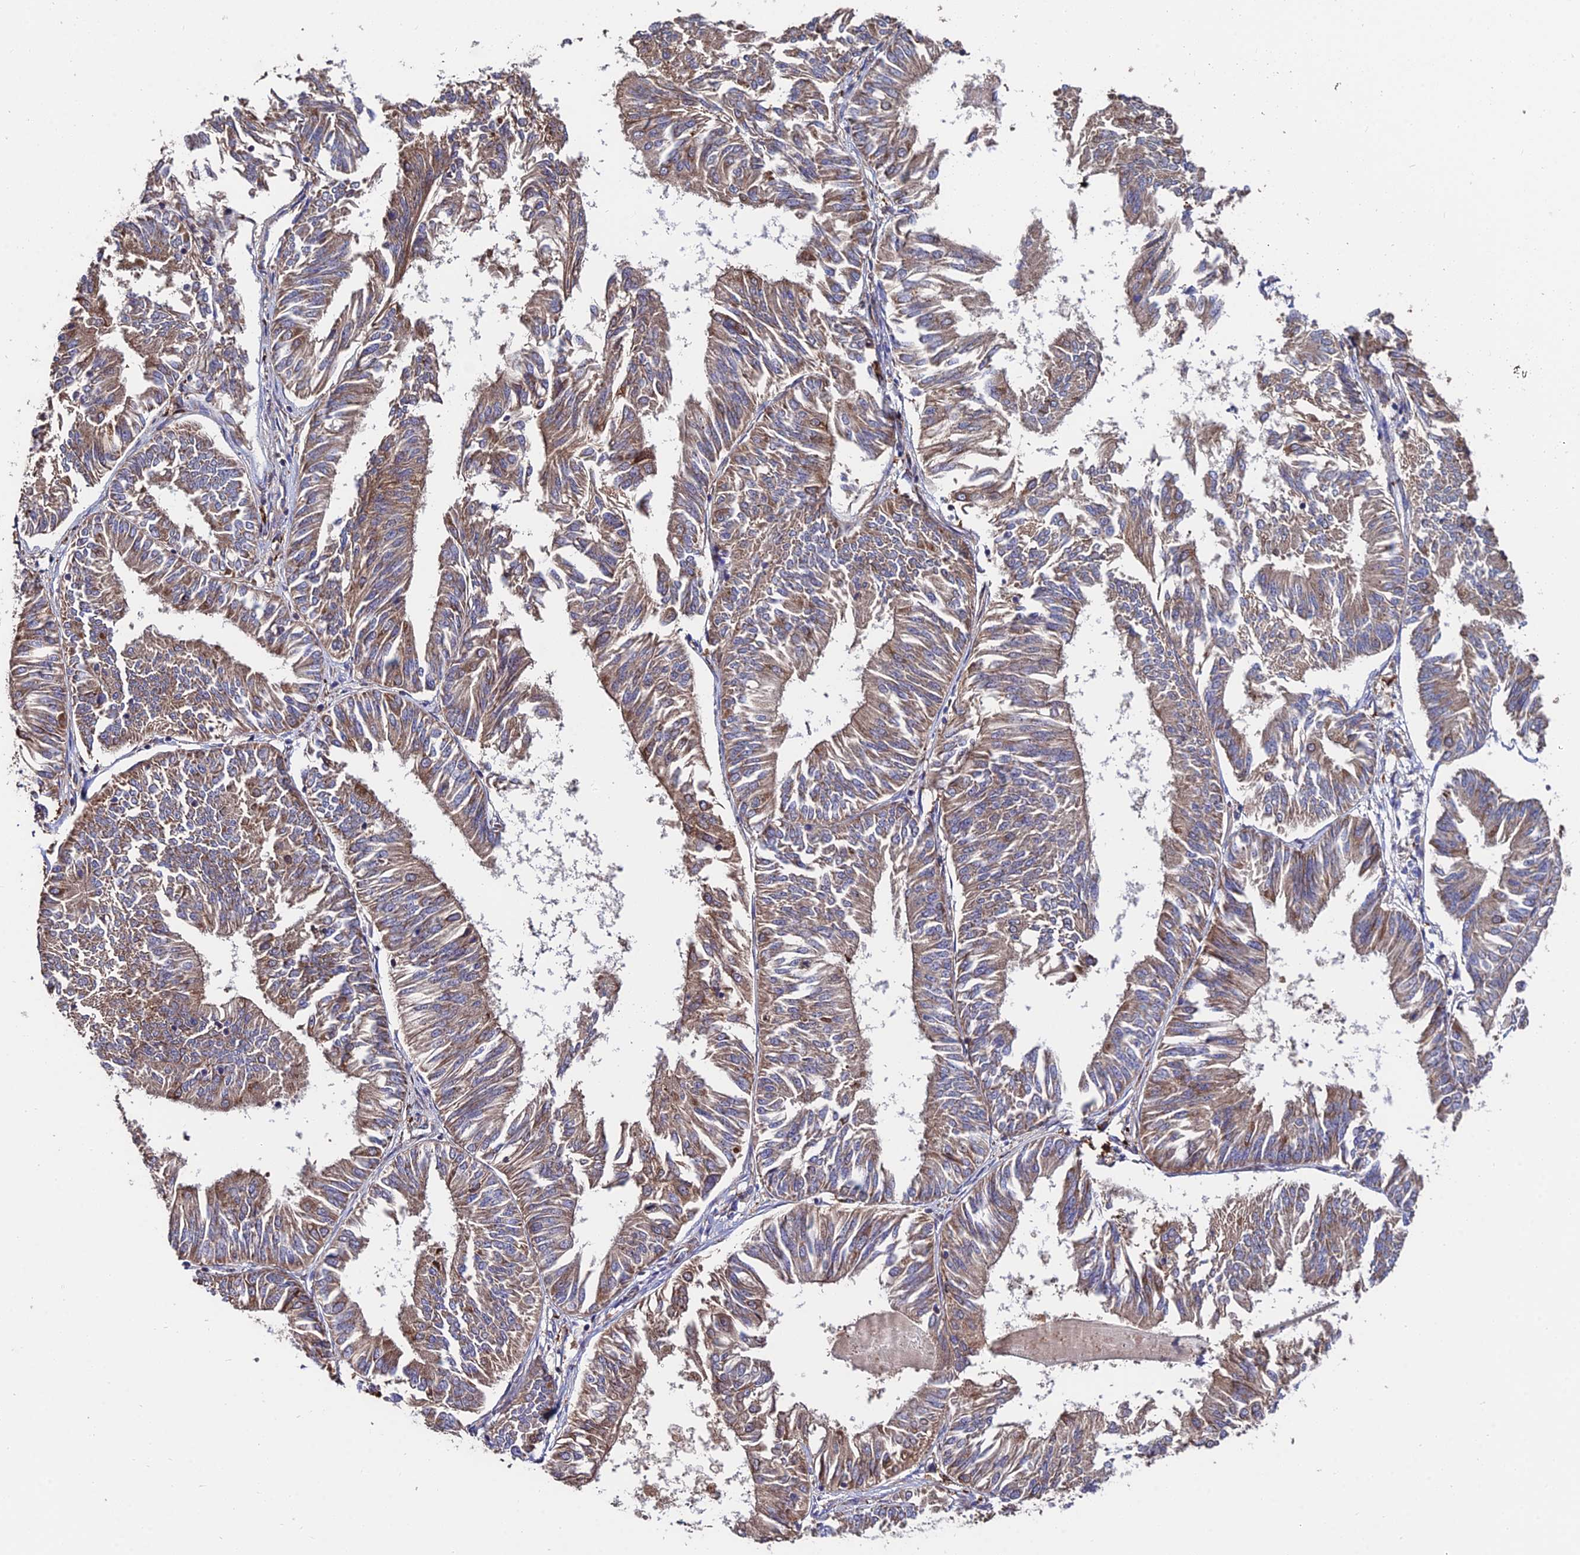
{"staining": {"intensity": "moderate", "quantity": ">75%", "location": "cytoplasmic/membranous"}, "tissue": "endometrial cancer", "cell_type": "Tumor cells", "image_type": "cancer", "snomed": [{"axis": "morphology", "description": "Adenocarcinoma, NOS"}, {"axis": "topography", "description": "Endometrium"}], "caption": "Adenocarcinoma (endometrial) stained with DAB immunohistochemistry exhibits medium levels of moderate cytoplasmic/membranous positivity in approximately >75% of tumor cells.", "gene": "CDC37L1", "patient": {"sex": "female", "age": 58}}